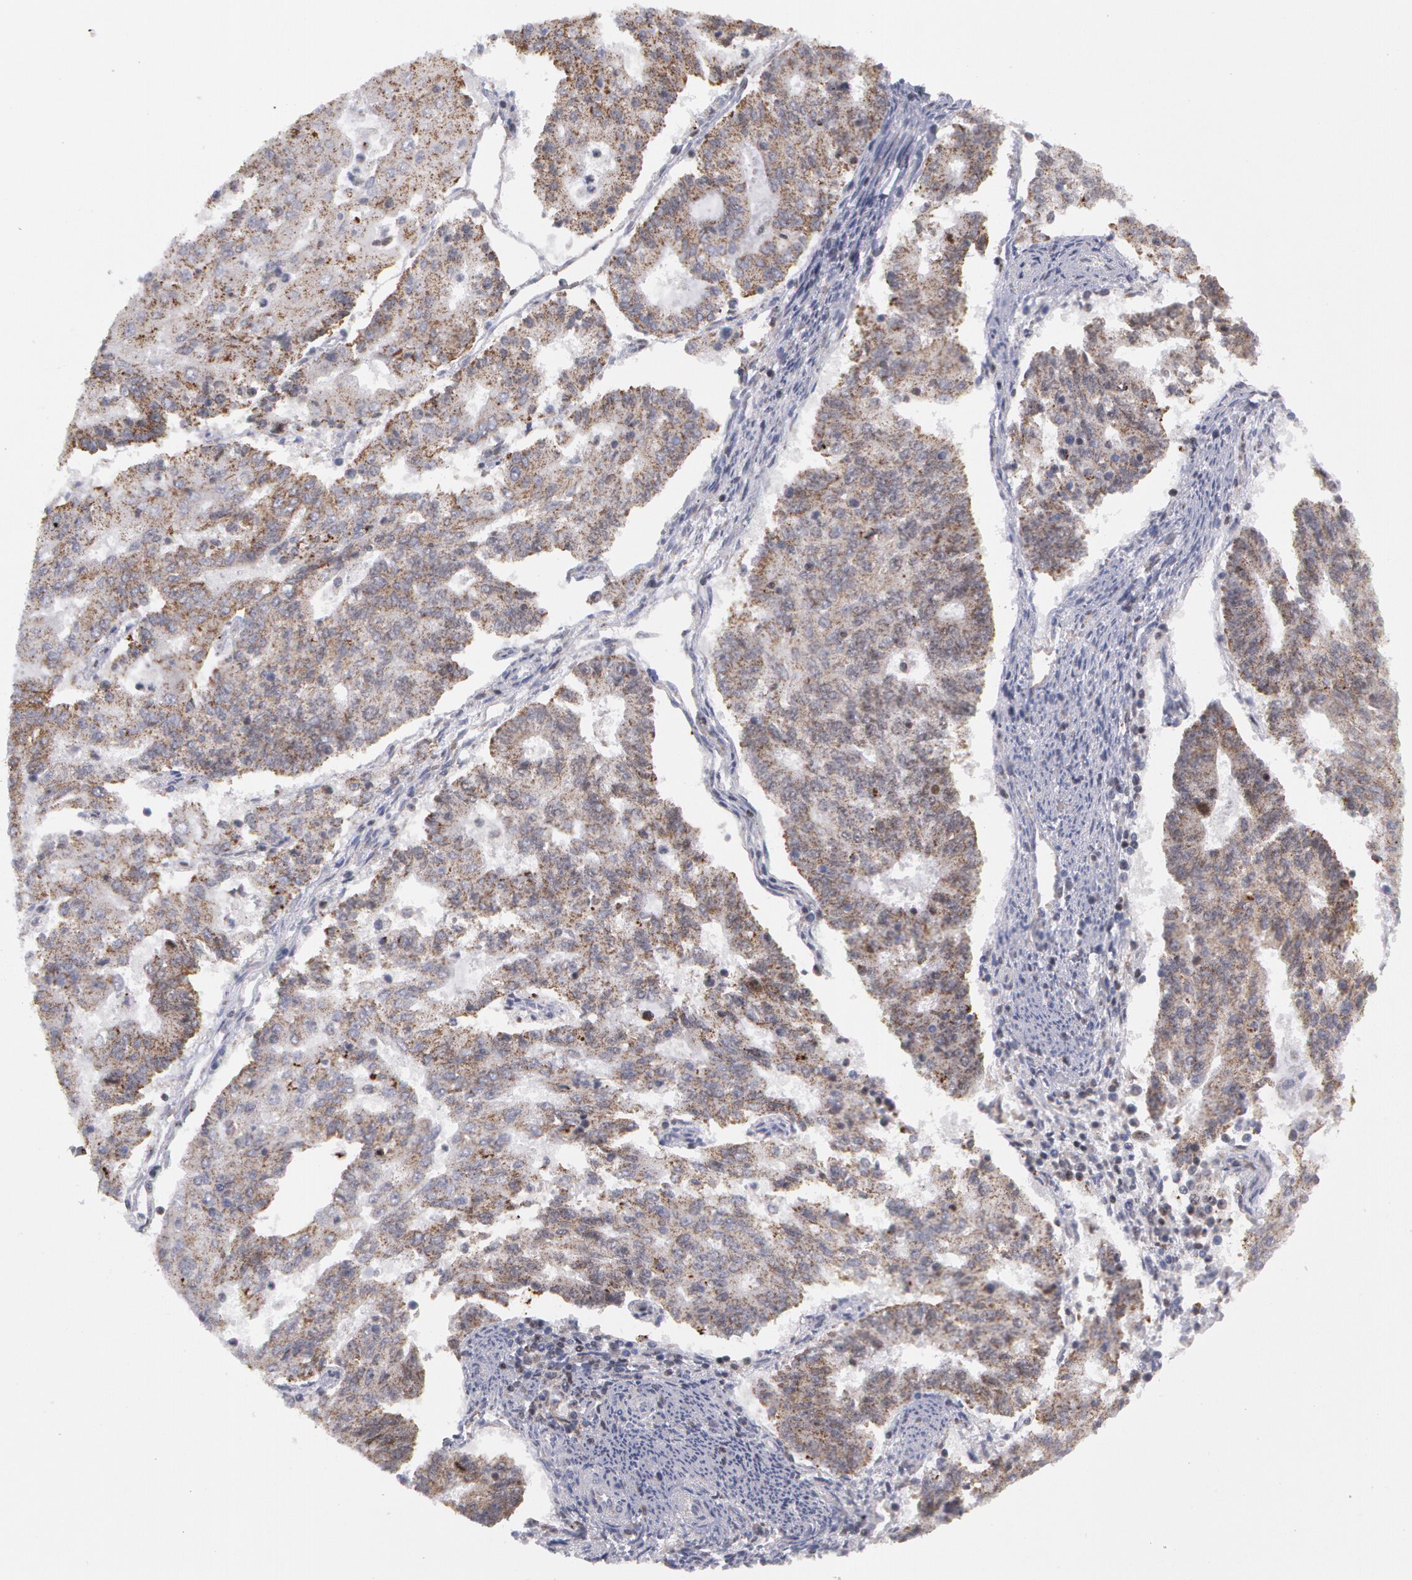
{"staining": {"intensity": "moderate", "quantity": ">75%", "location": "cytoplasmic/membranous"}, "tissue": "endometrial cancer", "cell_type": "Tumor cells", "image_type": "cancer", "snomed": [{"axis": "morphology", "description": "Adenocarcinoma, NOS"}, {"axis": "topography", "description": "Endometrium"}], "caption": "IHC (DAB (3,3'-diaminobenzidine)) staining of endometrial cancer displays moderate cytoplasmic/membranous protein staining in approximately >75% of tumor cells. (Stains: DAB in brown, nuclei in blue, Microscopy: brightfield microscopy at high magnification).", "gene": "ERBB2", "patient": {"sex": "female", "age": 56}}